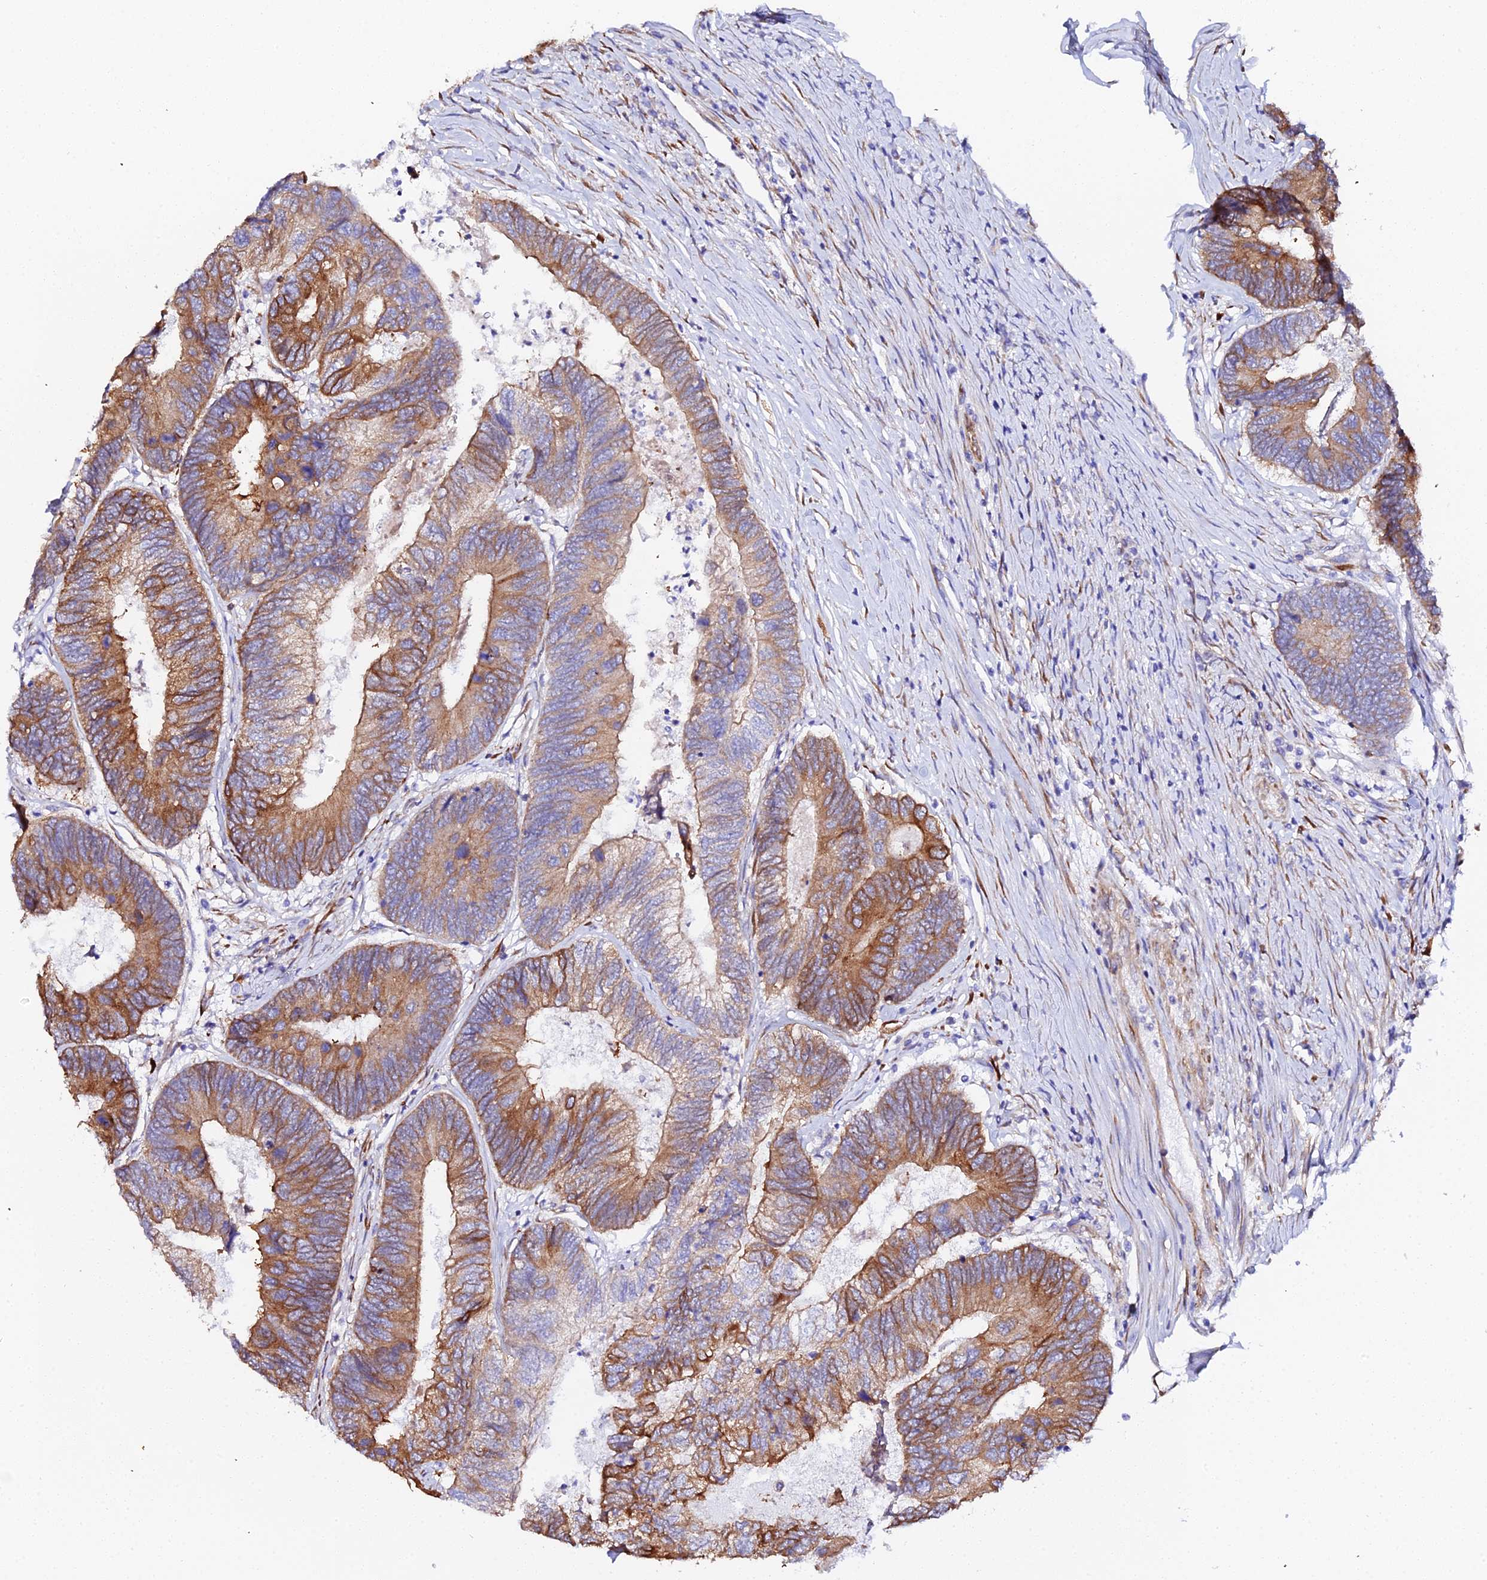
{"staining": {"intensity": "strong", "quantity": ">75%", "location": "cytoplasmic/membranous"}, "tissue": "colorectal cancer", "cell_type": "Tumor cells", "image_type": "cancer", "snomed": [{"axis": "morphology", "description": "Adenocarcinoma, NOS"}, {"axis": "topography", "description": "Colon"}], "caption": "Tumor cells show high levels of strong cytoplasmic/membranous positivity in about >75% of cells in human colorectal cancer.", "gene": "CFAP45", "patient": {"sex": "female", "age": 67}}